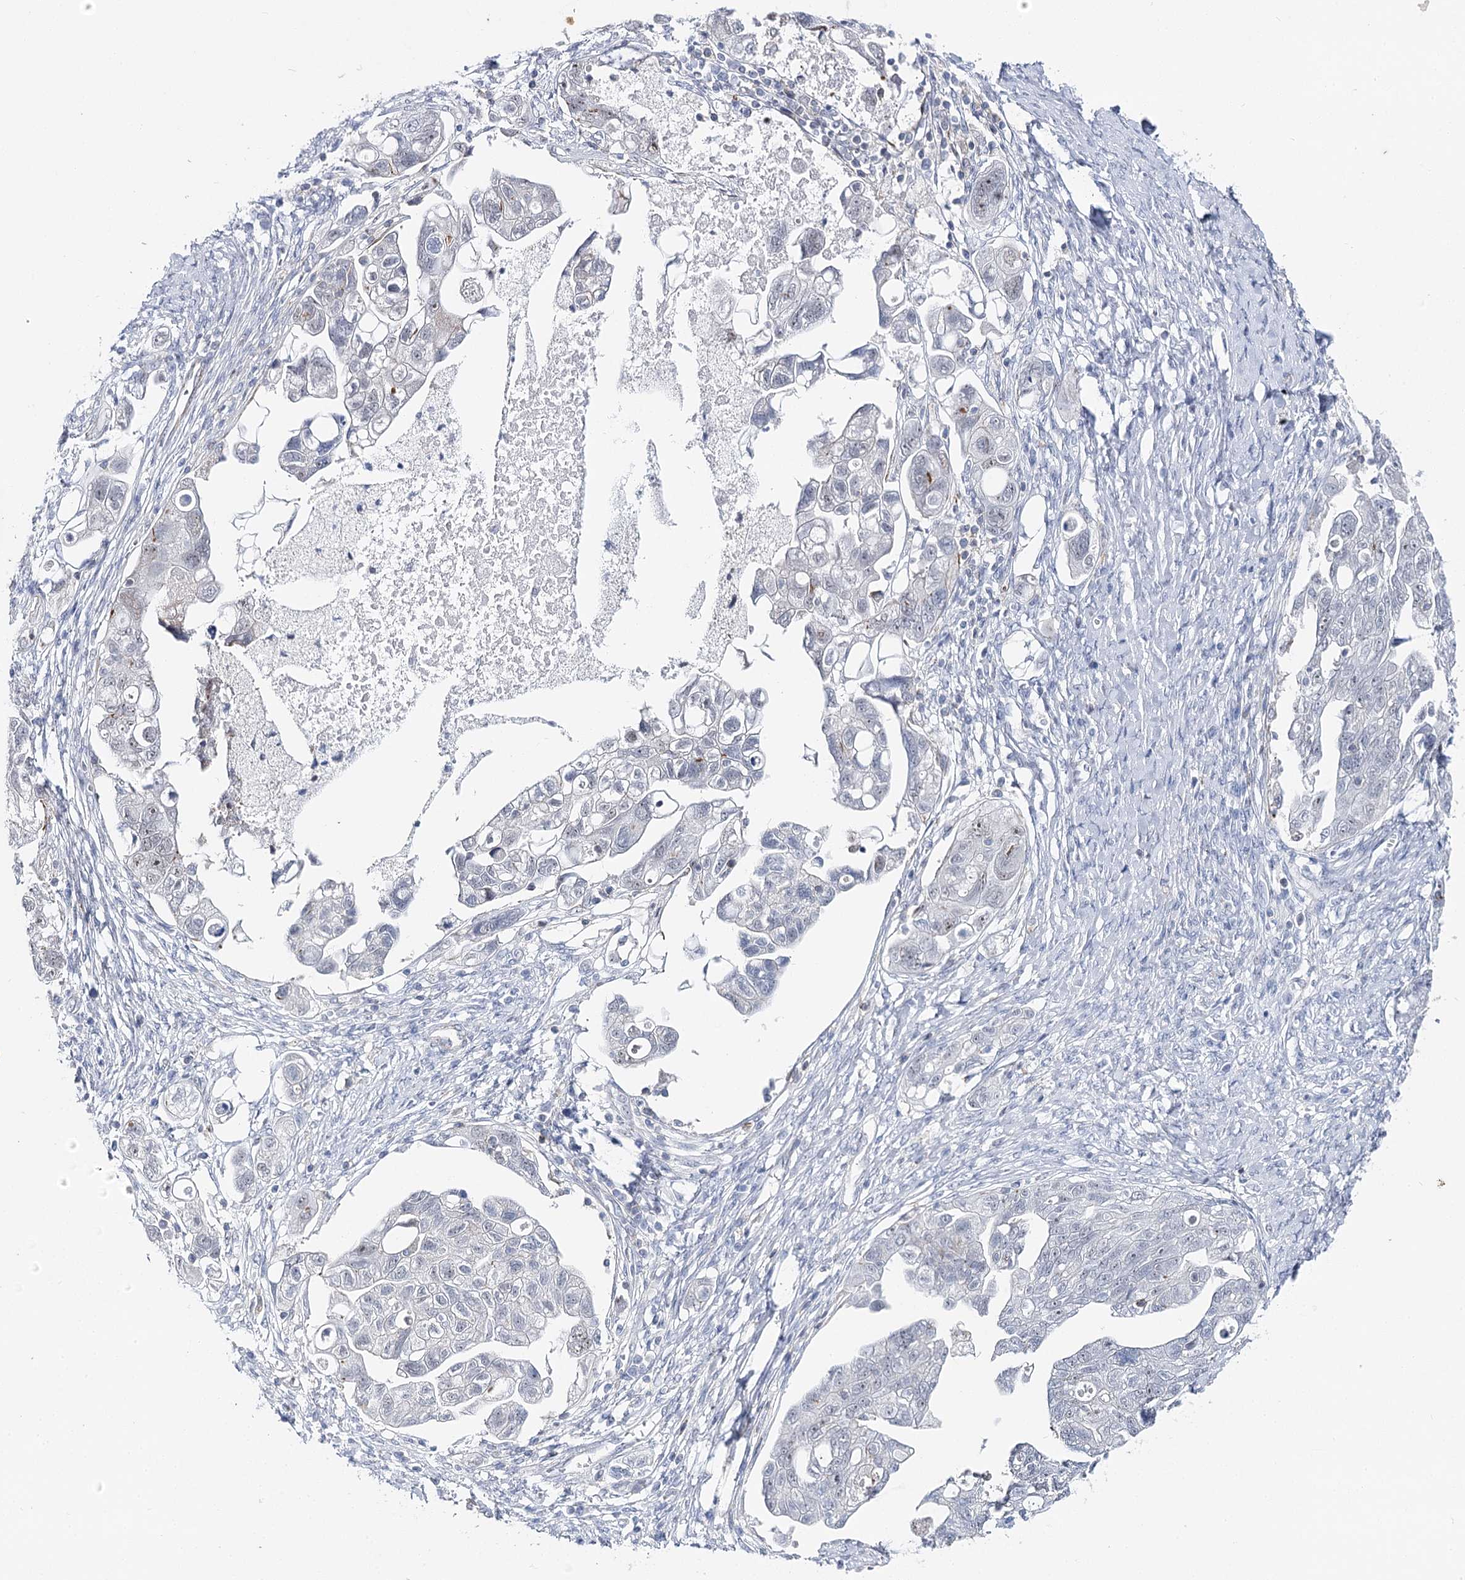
{"staining": {"intensity": "negative", "quantity": "none", "location": "none"}, "tissue": "ovarian cancer", "cell_type": "Tumor cells", "image_type": "cancer", "snomed": [{"axis": "morphology", "description": "Carcinoma, NOS"}, {"axis": "morphology", "description": "Cystadenocarcinoma, serous, NOS"}, {"axis": "topography", "description": "Ovary"}], "caption": "Immunohistochemistry (IHC) photomicrograph of ovarian serous cystadenocarcinoma stained for a protein (brown), which demonstrates no positivity in tumor cells. The staining is performed using DAB brown chromogen with nuclei counter-stained in using hematoxylin.", "gene": "AGXT2", "patient": {"sex": "female", "age": 69}}